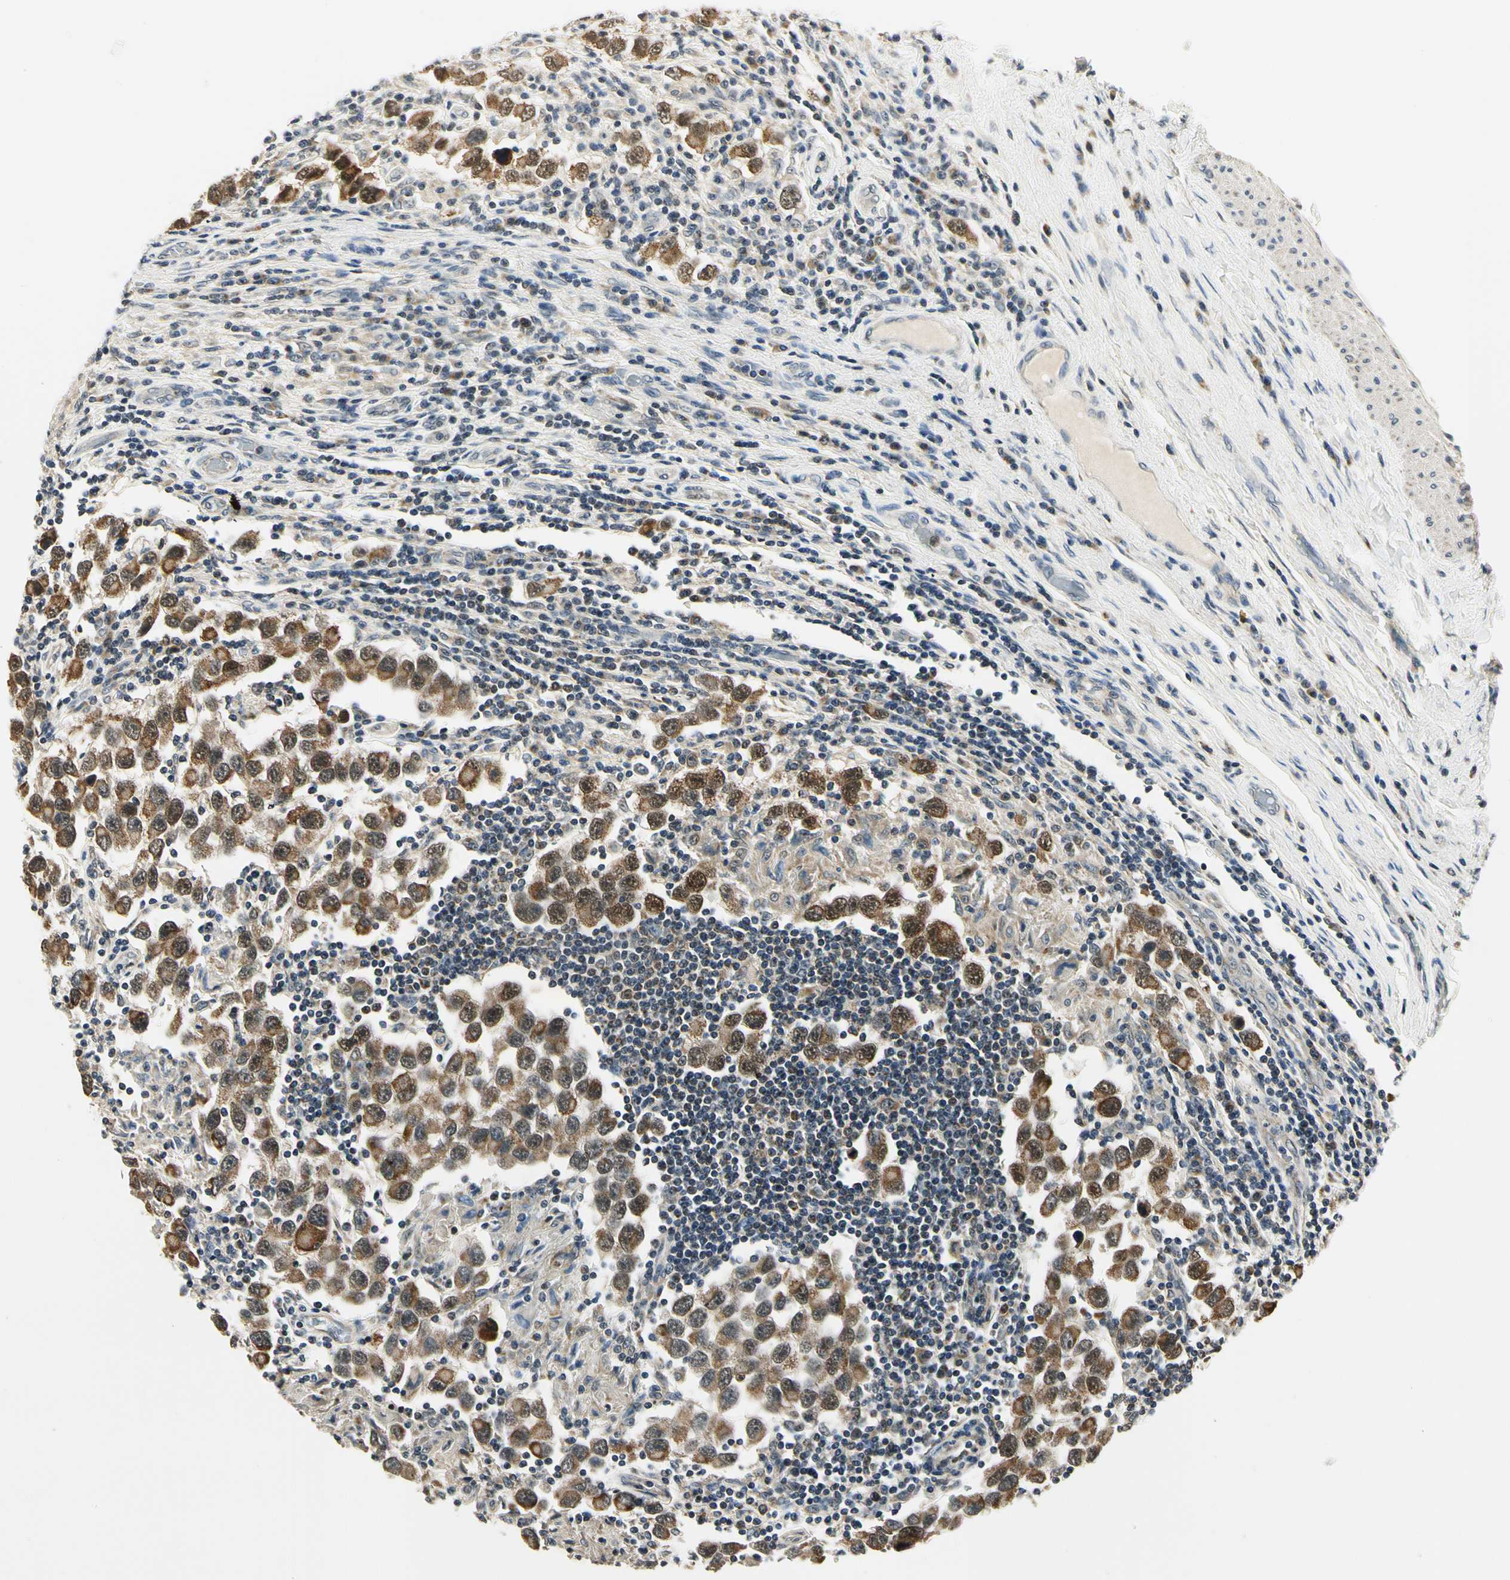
{"staining": {"intensity": "strong", "quantity": ">75%", "location": "cytoplasmic/membranous"}, "tissue": "testis cancer", "cell_type": "Tumor cells", "image_type": "cancer", "snomed": [{"axis": "morphology", "description": "Carcinoma, Embryonal, NOS"}, {"axis": "topography", "description": "Testis"}], "caption": "DAB (3,3'-diaminobenzidine) immunohistochemical staining of testis cancer shows strong cytoplasmic/membranous protein staining in about >75% of tumor cells. (IHC, brightfield microscopy, high magnification).", "gene": "PDK2", "patient": {"sex": "male", "age": 21}}